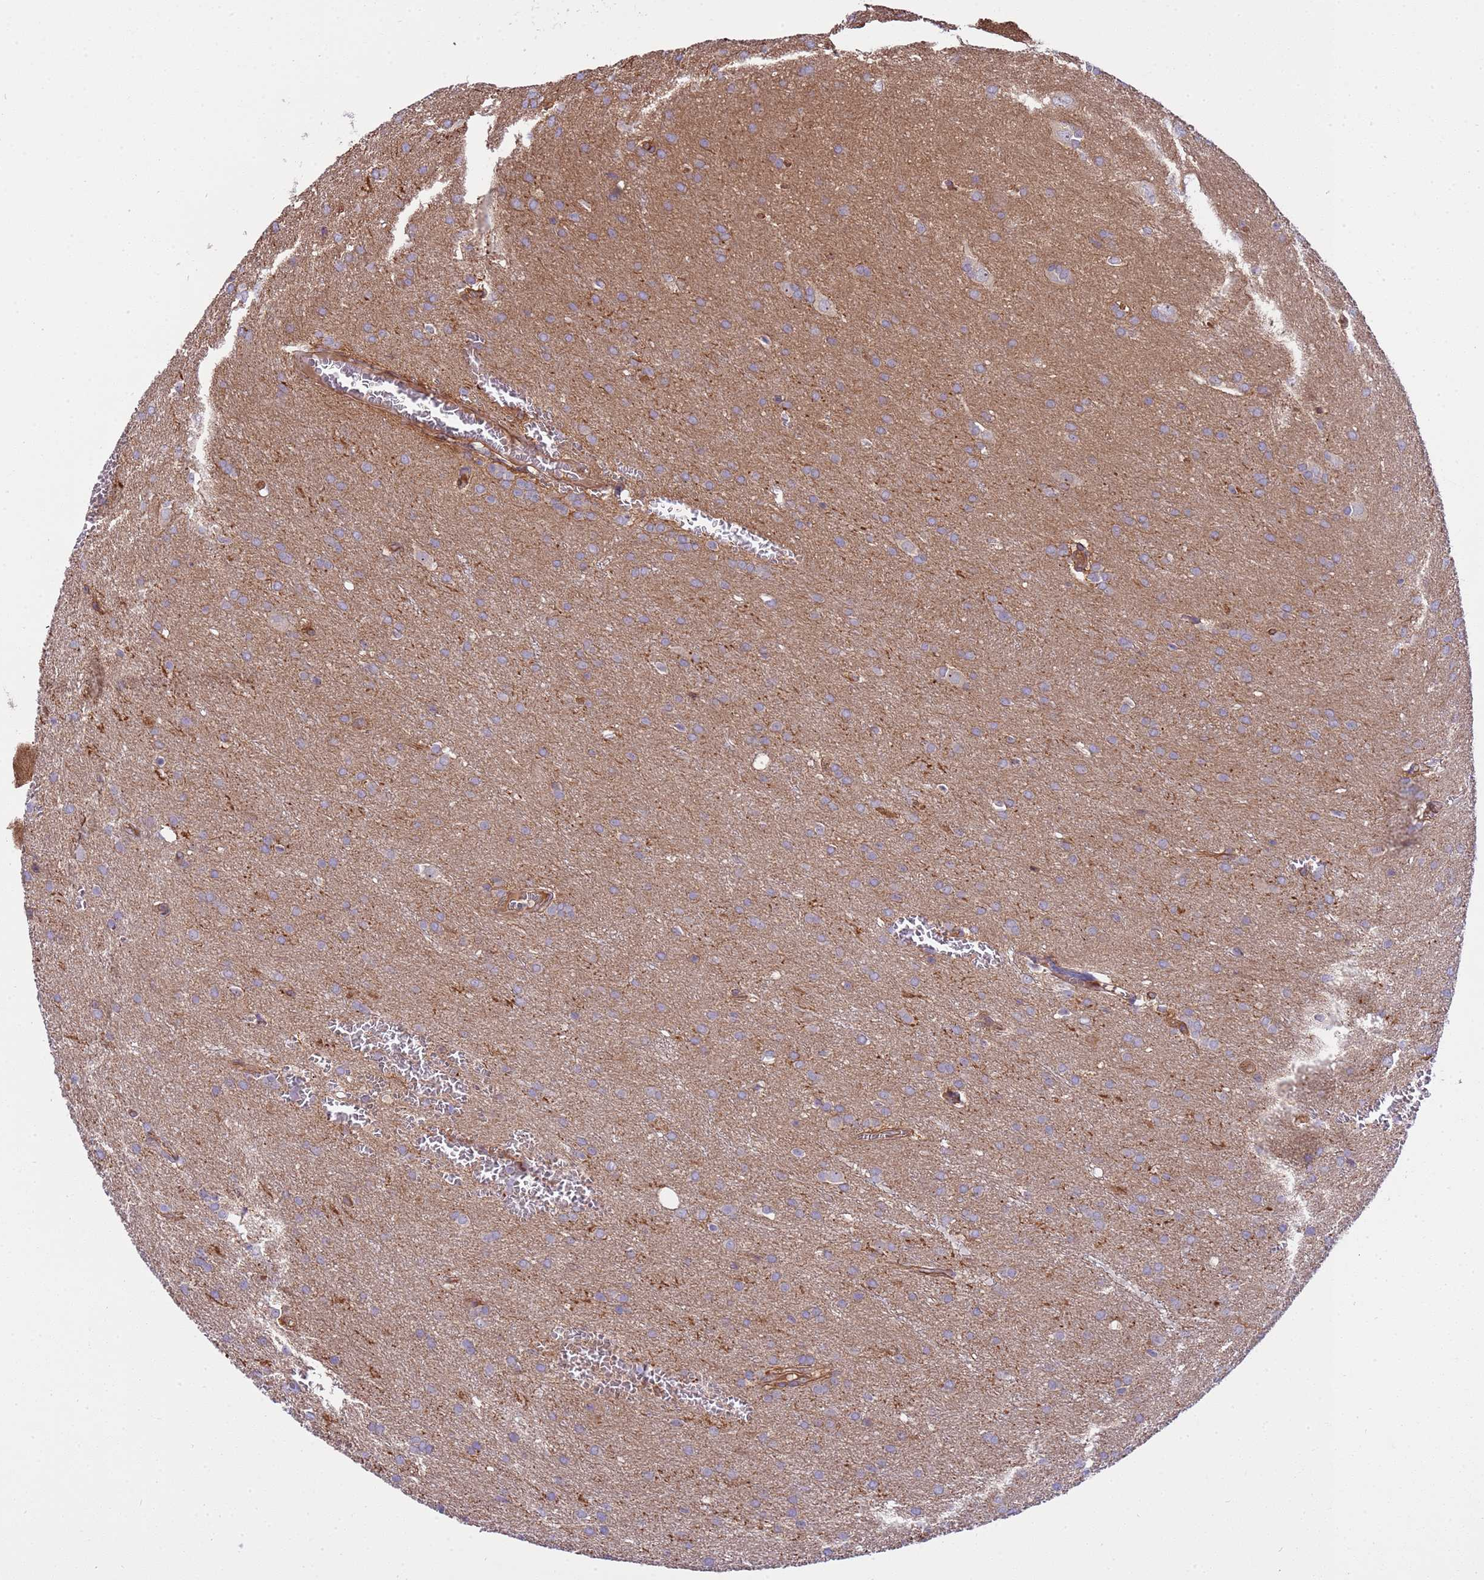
{"staining": {"intensity": "weak", "quantity": "25%-75%", "location": "cytoplasmic/membranous"}, "tissue": "glioma", "cell_type": "Tumor cells", "image_type": "cancer", "snomed": [{"axis": "morphology", "description": "Glioma, malignant, Low grade"}, {"axis": "topography", "description": "Brain"}], "caption": "A brown stain highlights weak cytoplasmic/membranous expression of a protein in glioma tumor cells.", "gene": "SMCO3", "patient": {"sex": "female", "age": 32}}